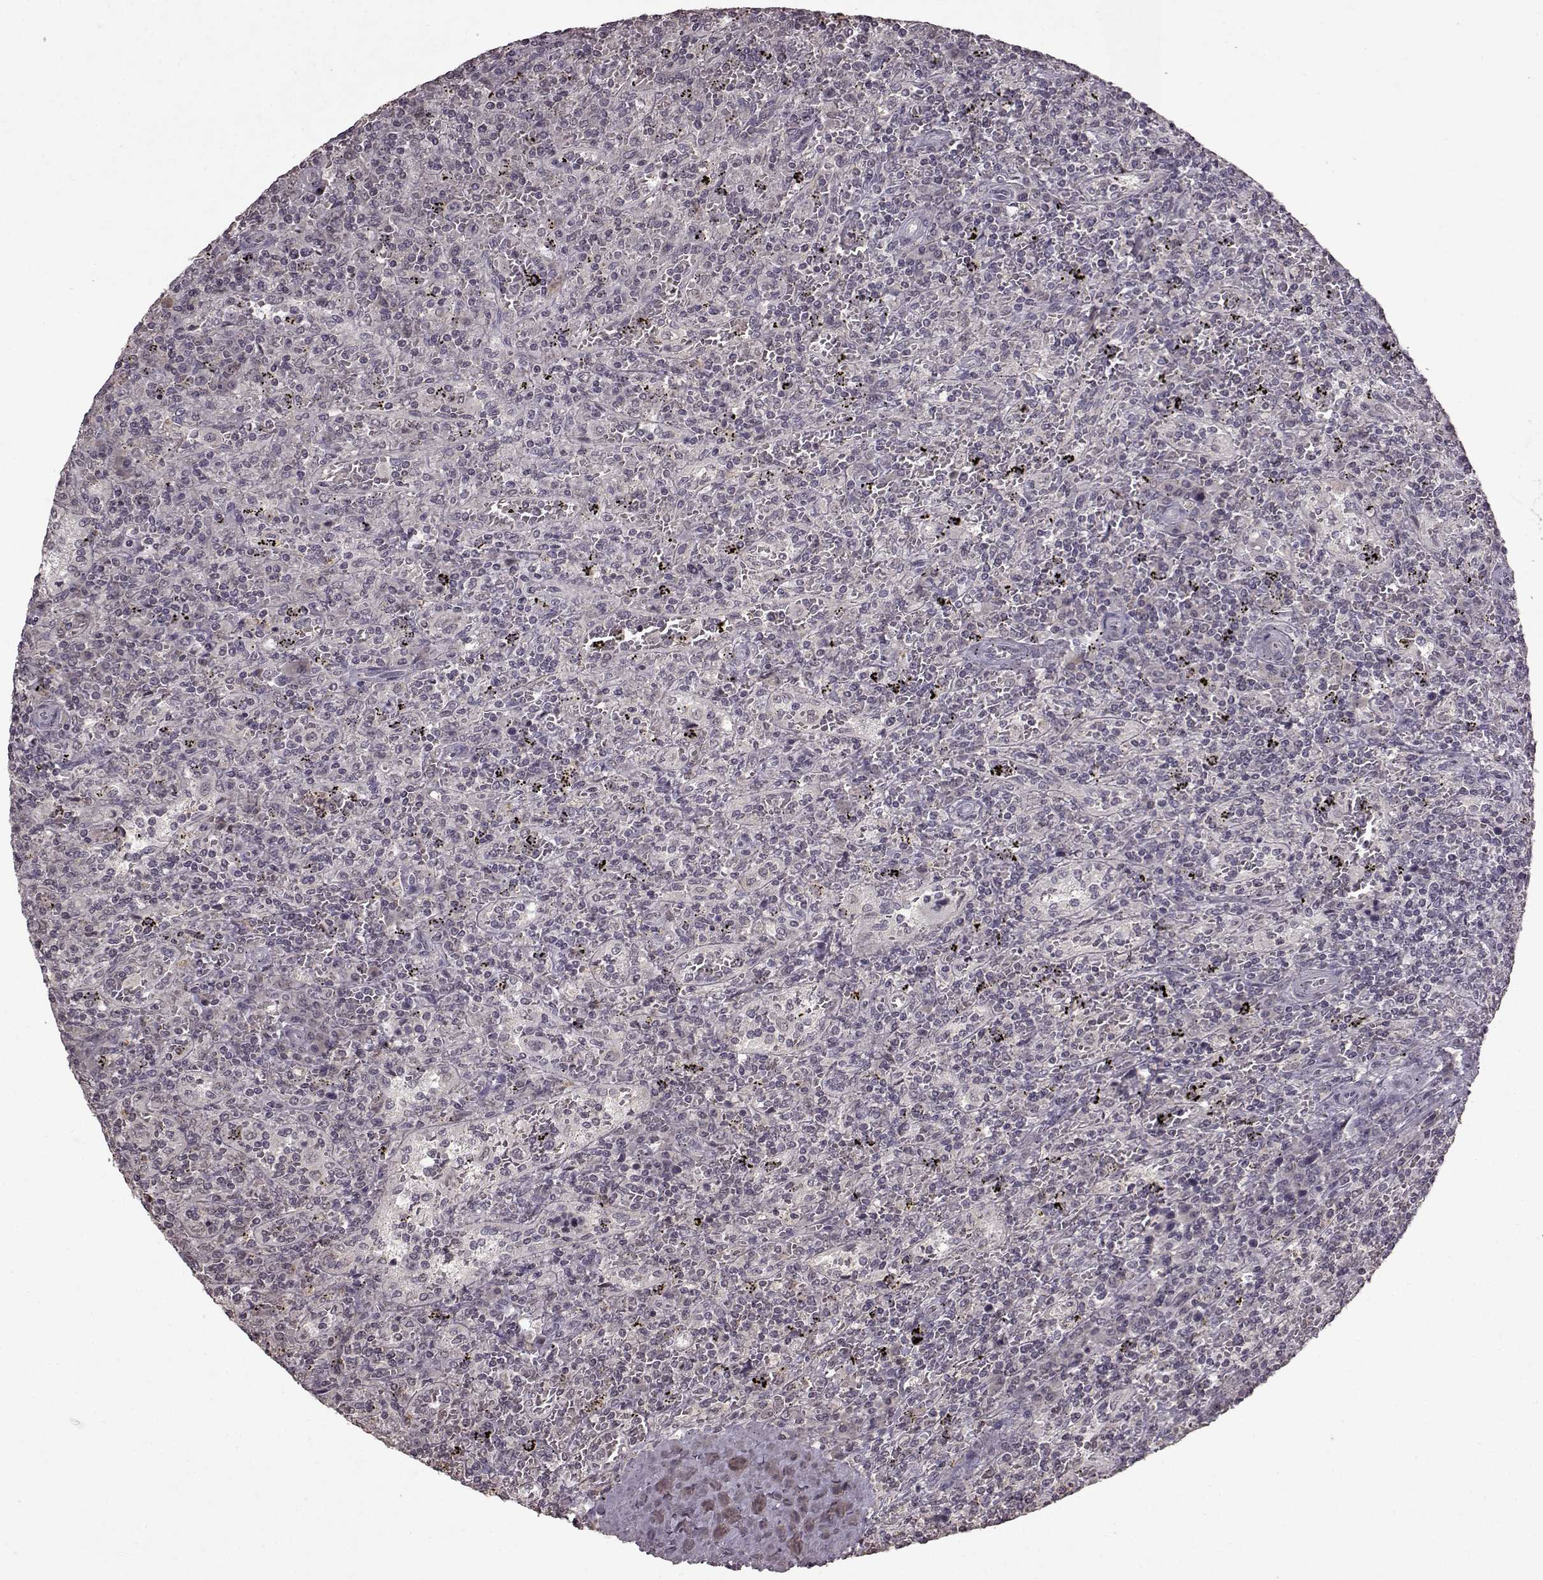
{"staining": {"intensity": "negative", "quantity": "none", "location": "none"}, "tissue": "lymphoma", "cell_type": "Tumor cells", "image_type": "cancer", "snomed": [{"axis": "morphology", "description": "Malignant lymphoma, non-Hodgkin's type, Low grade"}, {"axis": "topography", "description": "Spleen"}], "caption": "This is a histopathology image of immunohistochemistry staining of lymphoma, which shows no positivity in tumor cells.", "gene": "LHB", "patient": {"sex": "male", "age": 62}}